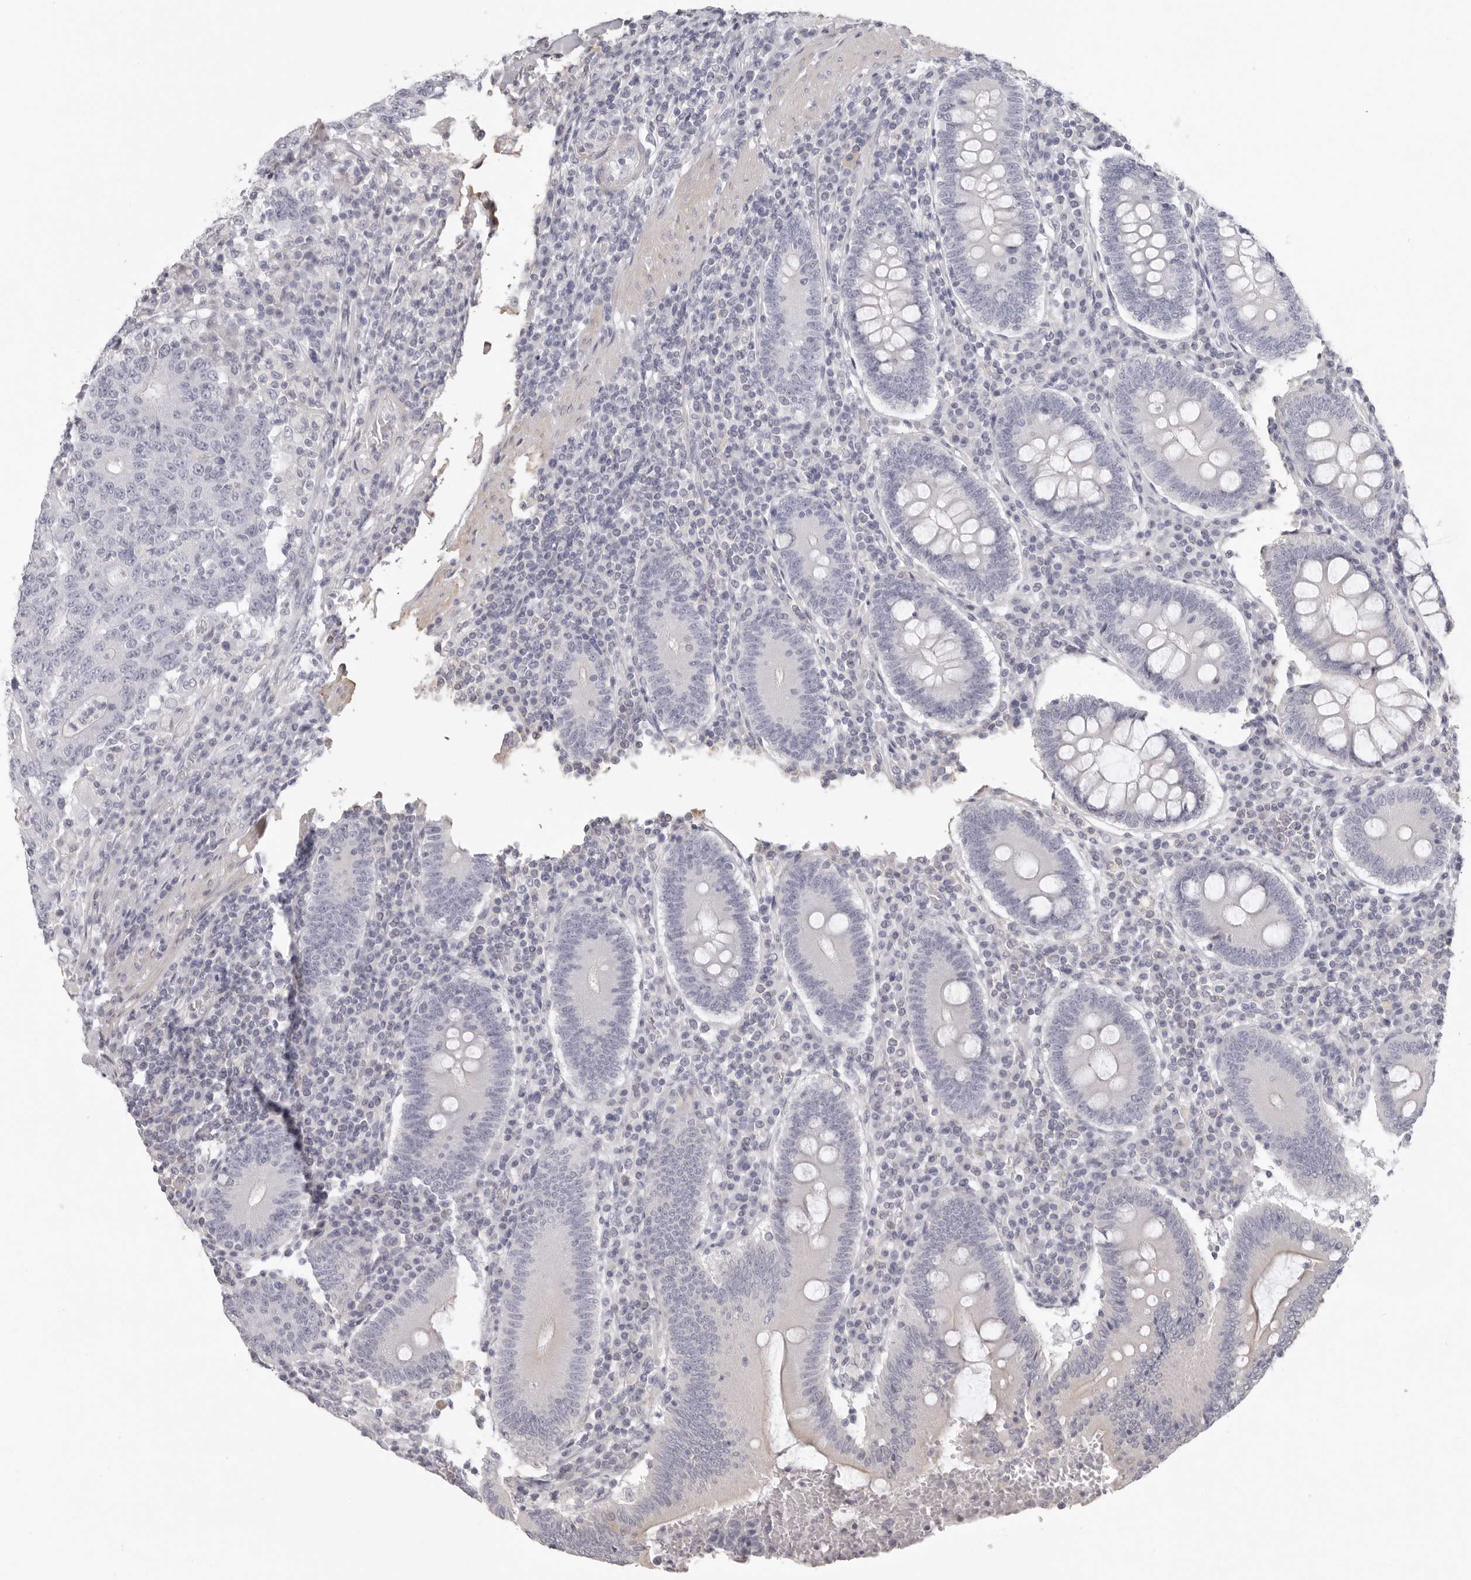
{"staining": {"intensity": "negative", "quantity": "none", "location": "none"}, "tissue": "colorectal cancer", "cell_type": "Tumor cells", "image_type": "cancer", "snomed": [{"axis": "morphology", "description": "Adenocarcinoma, NOS"}, {"axis": "topography", "description": "Colon"}], "caption": "Colorectal cancer was stained to show a protein in brown. There is no significant positivity in tumor cells.", "gene": "RXFP1", "patient": {"sex": "female", "age": 75}}